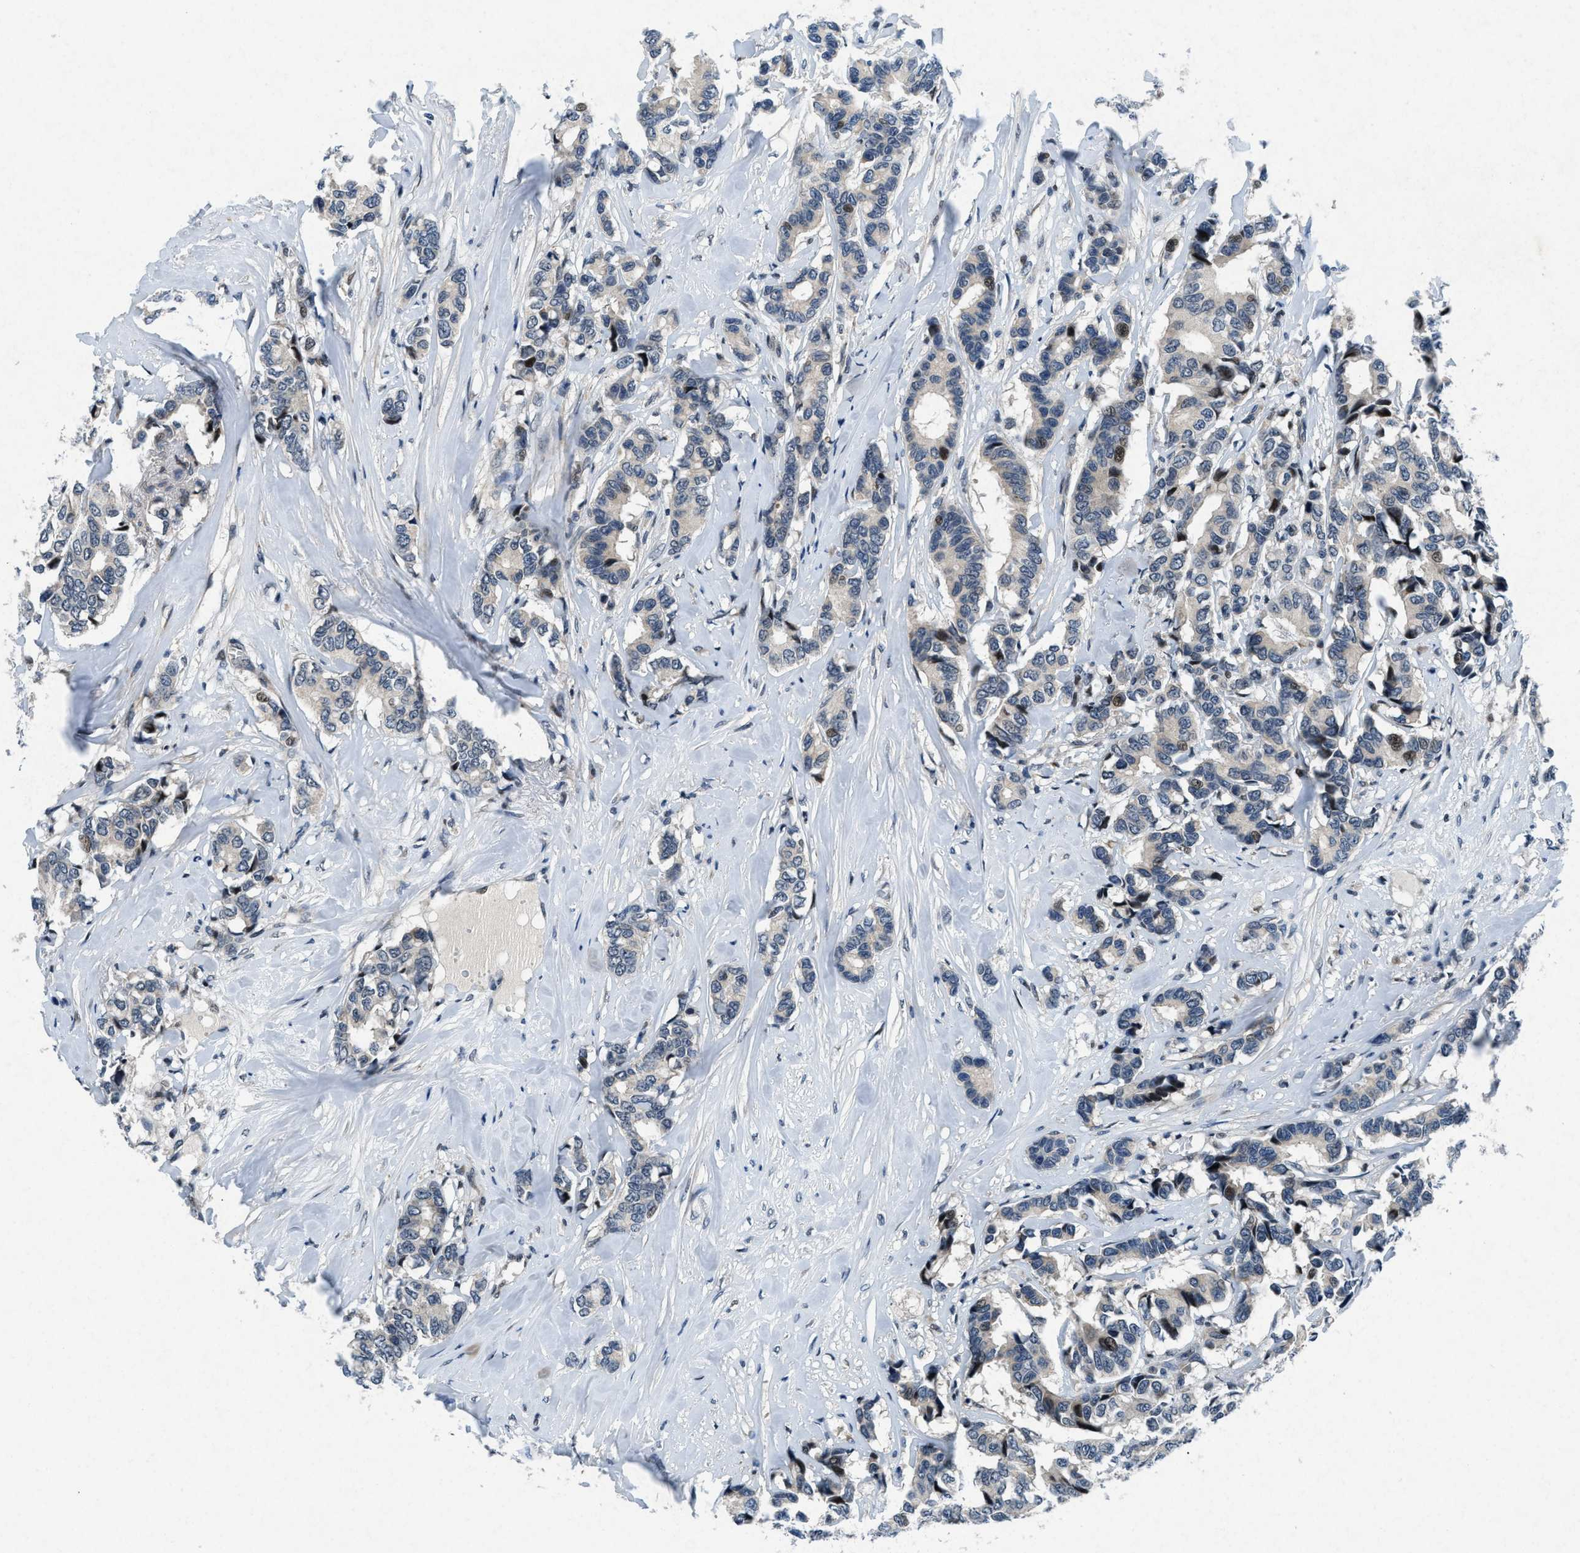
{"staining": {"intensity": "weak", "quantity": "<25%", "location": "nuclear"}, "tissue": "breast cancer", "cell_type": "Tumor cells", "image_type": "cancer", "snomed": [{"axis": "morphology", "description": "Duct carcinoma"}, {"axis": "topography", "description": "Breast"}], "caption": "This is a histopathology image of immunohistochemistry (IHC) staining of breast cancer, which shows no staining in tumor cells. Brightfield microscopy of IHC stained with DAB (brown) and hematoxylin (blue), captured at high magnification.", "gene": "PHLDA1", "patient": {"sex": "female", "age": 87}}